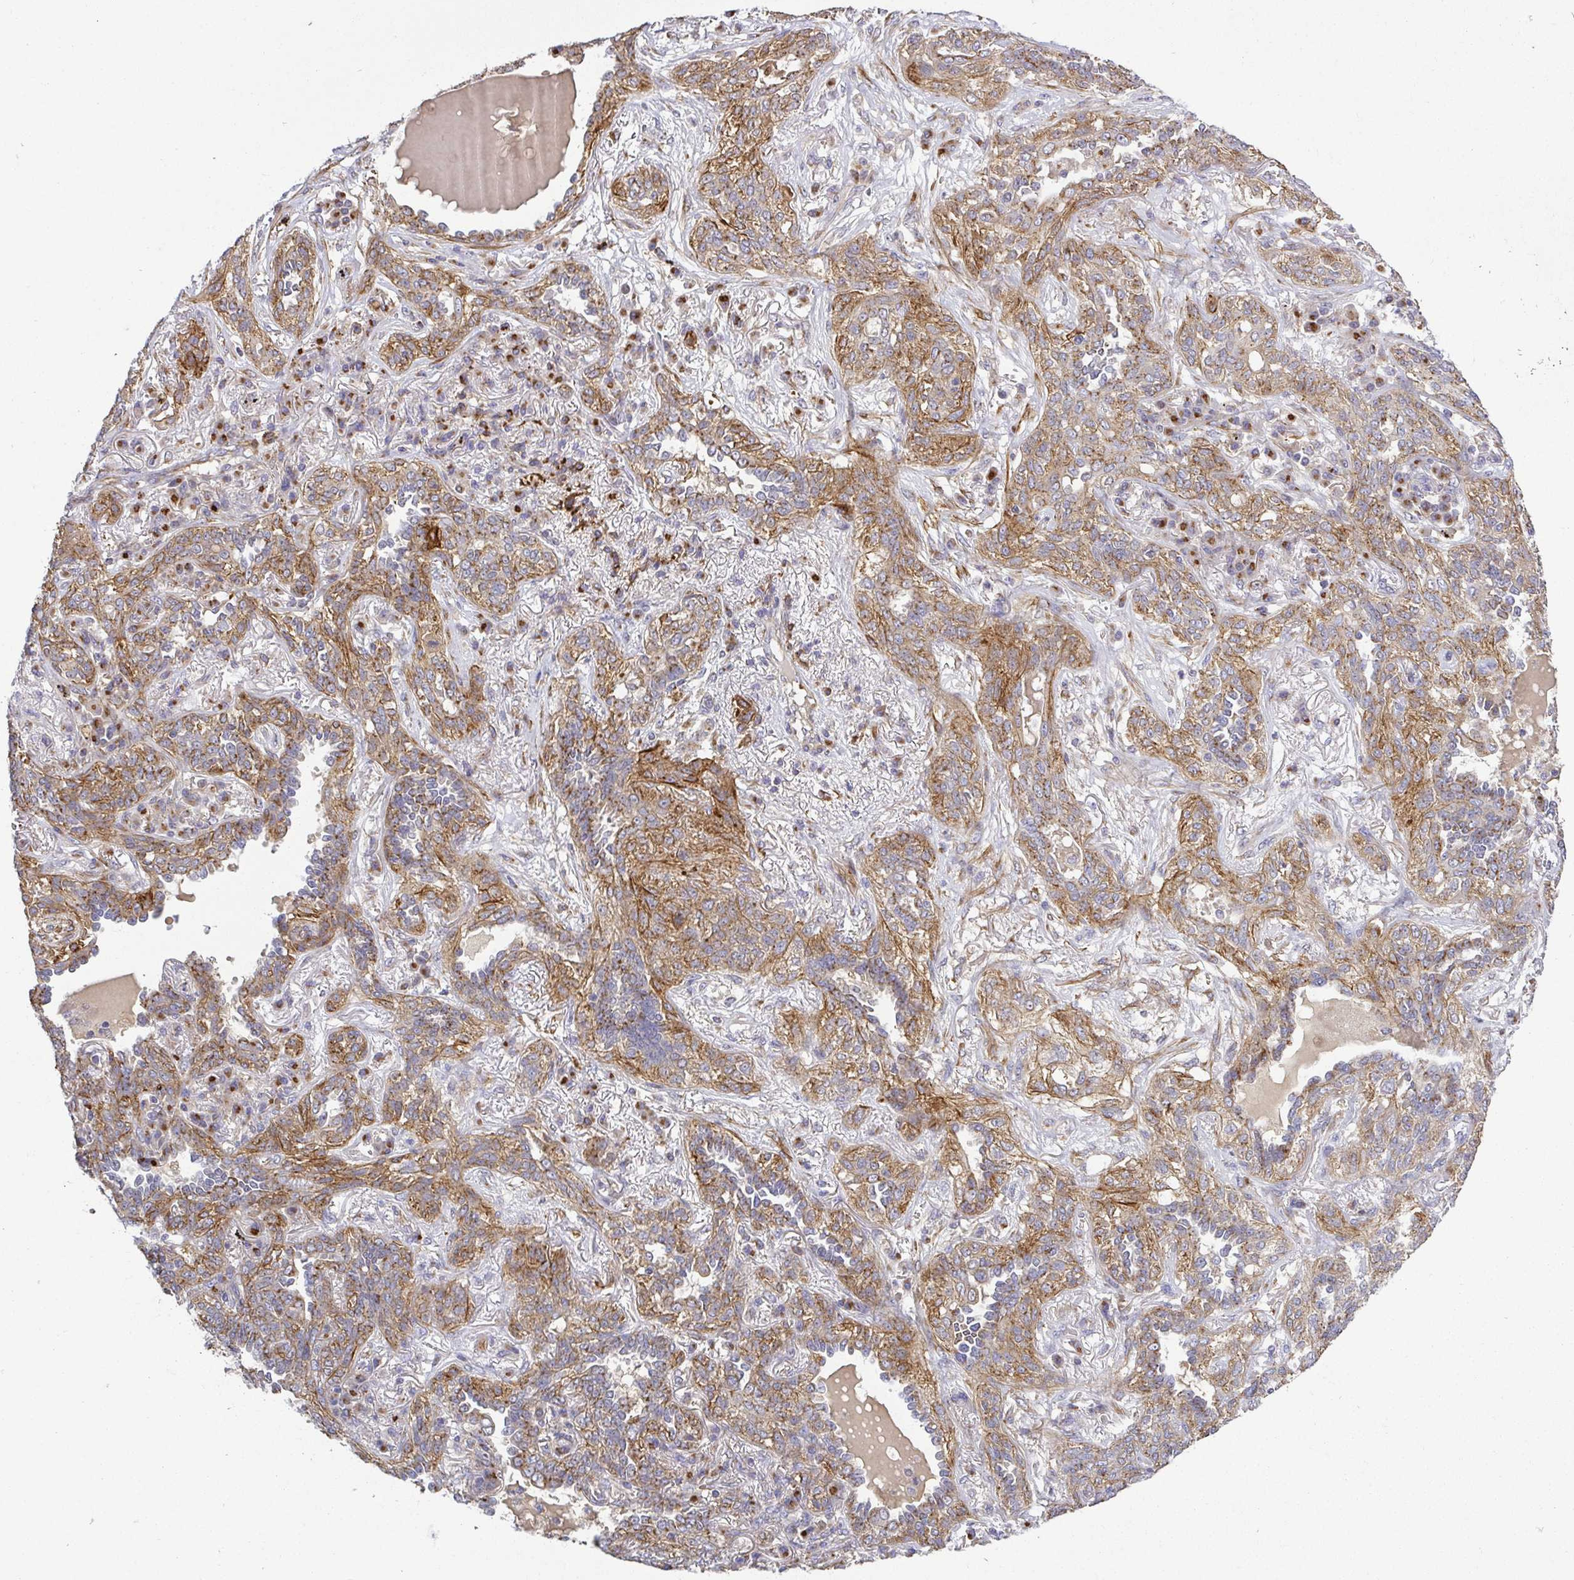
{"staining": {"intensity": "moderate", "quantity": ">75%", "location": "cytoplasmic/membranous"}, "tissue": "lung cancer", "cell_type": "Tumor cells", "image_type": "cancer", "snomed": [{"axis": "morphology", "description": "Squamous cell carcinoma, NOS"}, {"axis": "topography", "description": "Lung"}], "caption": "This histopathology image displays squamous cell carcinoma (lung) stained with immunohistochemistry to label a protein in brown. The cytoplasmic/membranous of tumor cells show moderate positivity for the protein. Nuclei are counter-stained blue.", "gene": "TM9SF4", "patient": {"sex": "female", "age": 70}}